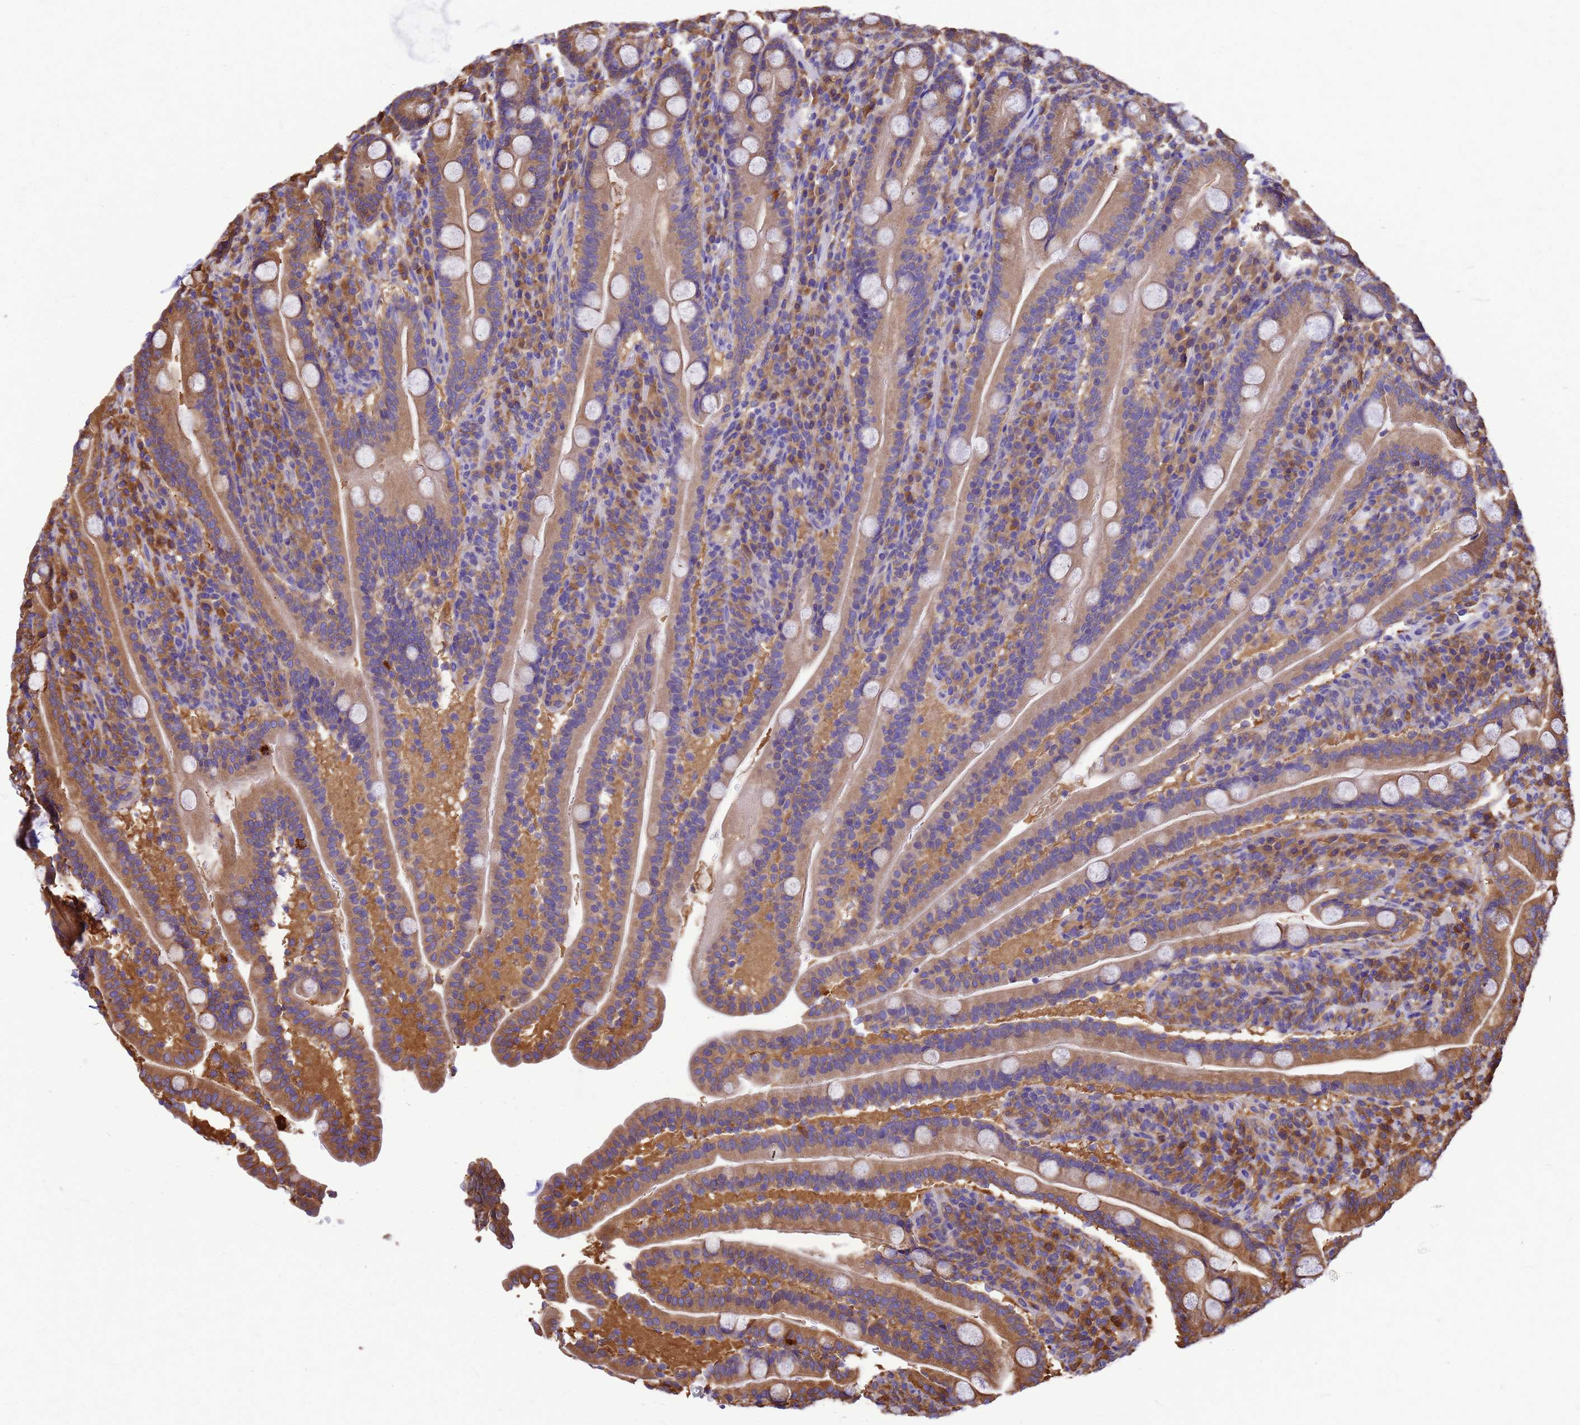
{"staining": {"intensity": "moderate", "quantity": ">75%", "location": "cytoplasmic/membranous"}, "tissue": "duodenum", "cell_type": "Glandular cells", "image_type": "normal", "snomed": [{"axis": "morphology", "description": "Normal tissue, NOS"}, {"axis": "topography", "description": "Duodenum"}], "caption": "Duodenum was stained to show a protein in brown. There is medium levels of moderate cytoplasmic/membranous expression in about >75% of glandular cells. (Stains: DAB in brown, nuclei in blue, Microscopy: brightfield microscopy at high magnification).", "gene": "GID4", "patient": {"sex": "male", "age": 35}}